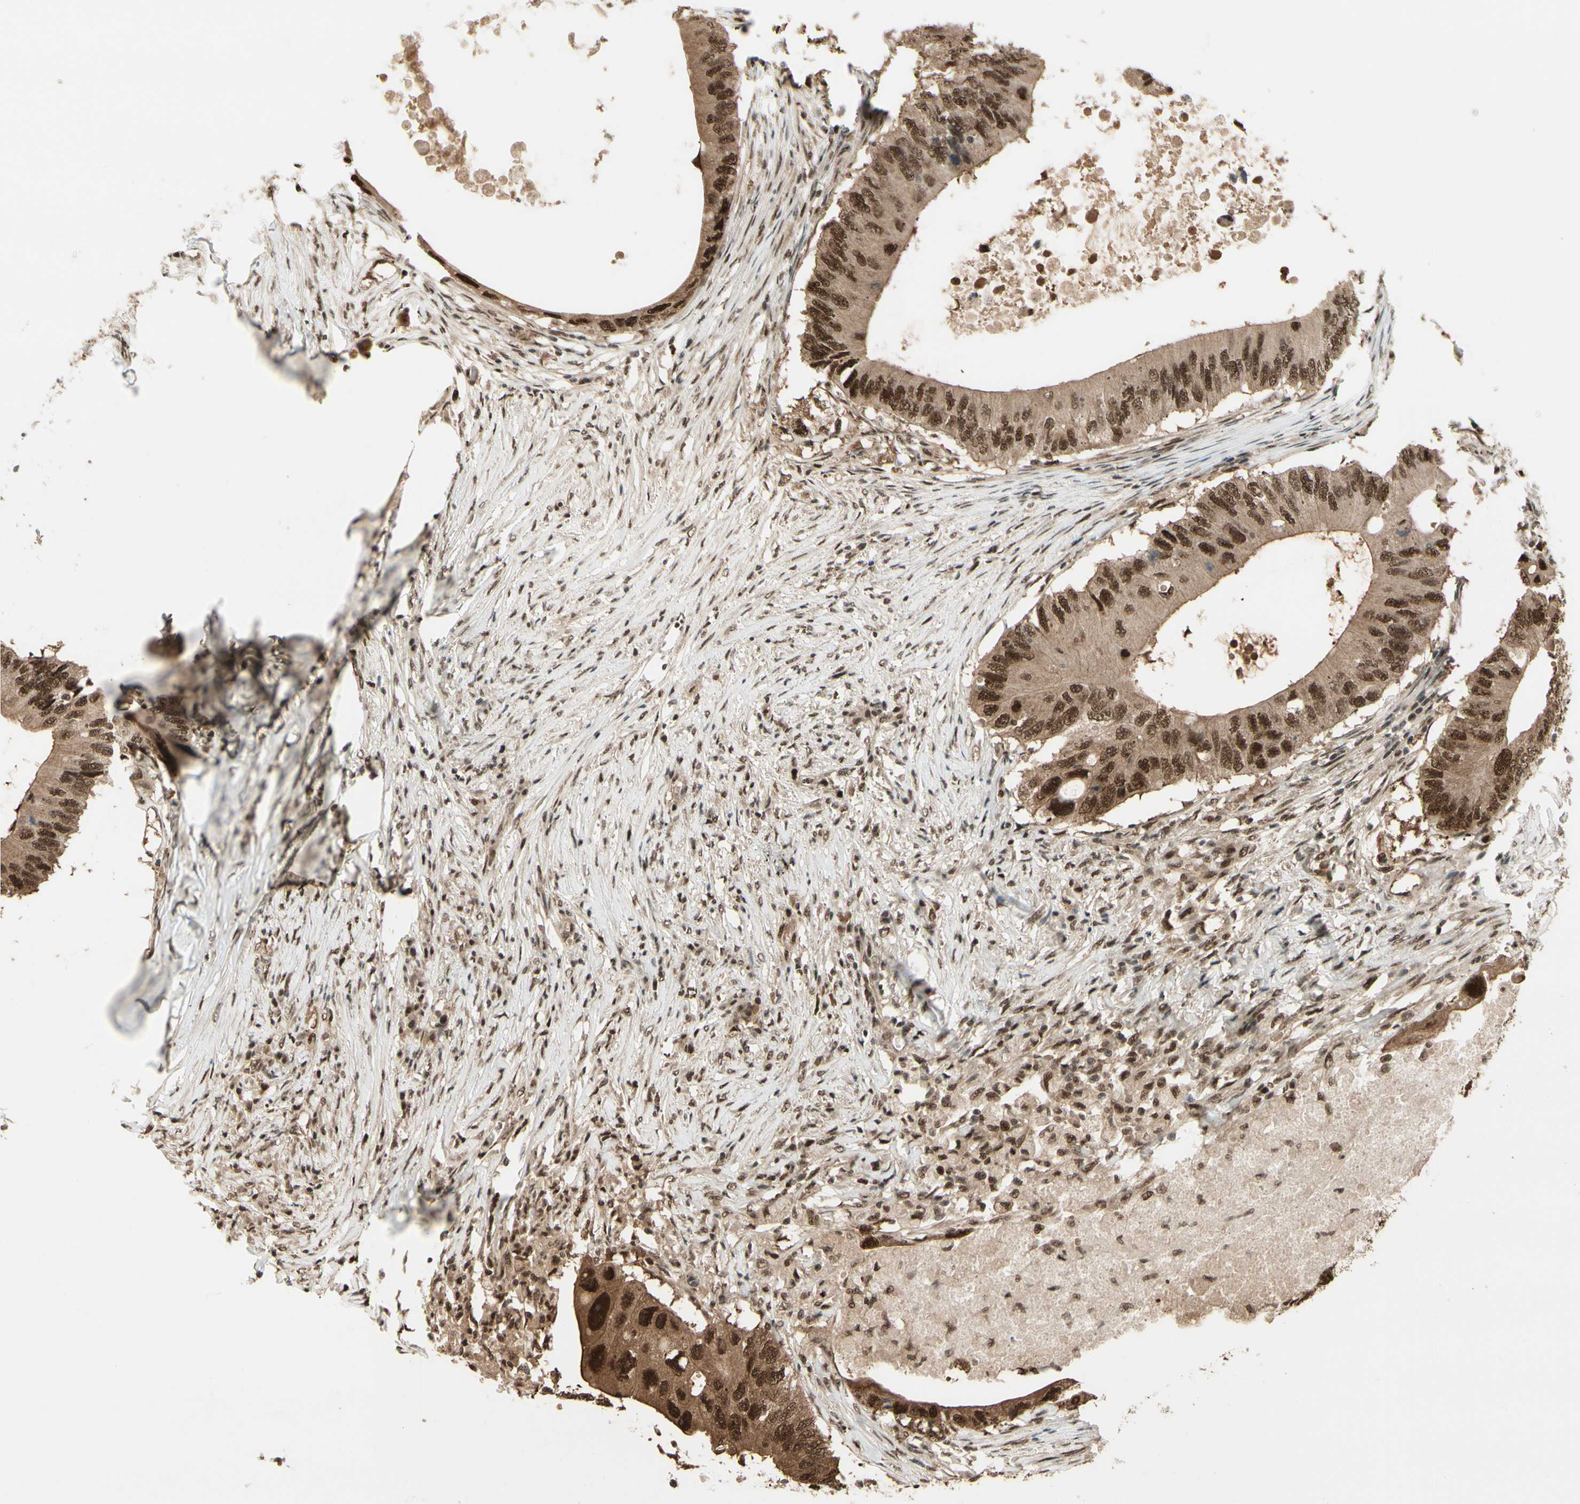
{"staining": {"intensity": "strong", "quantity": ">75%", "location": "cytoplasmic/membranous,nuclear"}, "tissue": "colorectal cancer", "cell_type": "Tumor cells", "image_type": "cancer", "snomed": [{"axis": "morphology", "description": "Adenocarcinoma, NOS"}, {"axis": "topography", "description": "Colon"}], "caption": "Immunohistochemical staining of human adenocarcinoma (colorectal) shows strong cytoplasmic/membranous and nuclear protein staining in about >75% of tumor cells. (DAB (3,3'-diaminobenzidine) = brown stain, brightfield microscopy at high magnification).", "gene": "HSF1", "patient": {"sex": "male", "age": 71}}